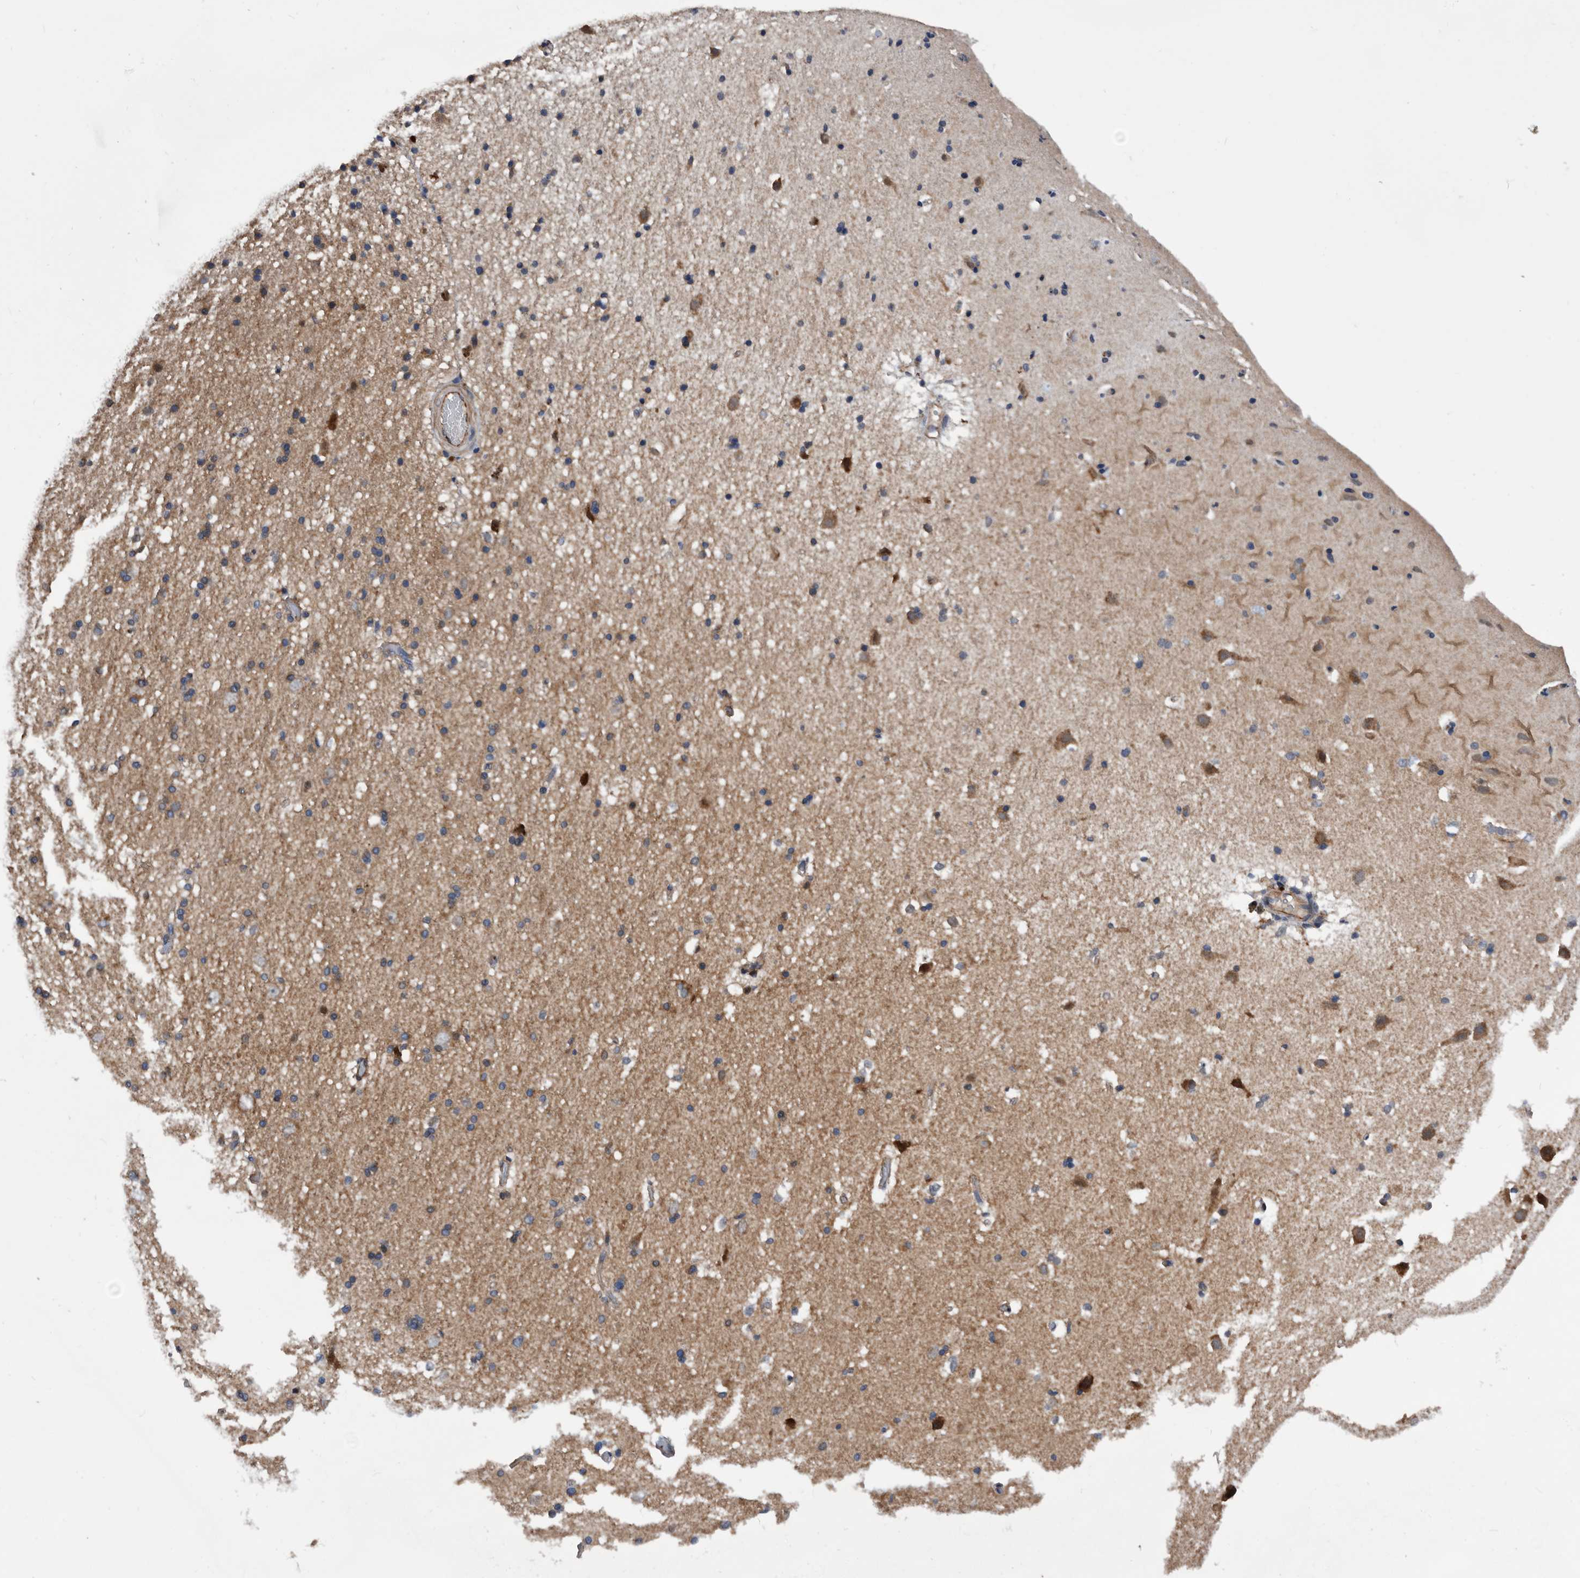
{"staining": {"intensity": "moderate", "quantity": "25%-75%", "location": "cytoplasmic/membranous"}, "tissue": "cerebral cortex", "cell_type": "Endothelial cells", "image_type": "normal", "snomed": [{"axis": "morphology", "description": "Normal tissue, NOS"}, {"axis": "topography", "description": "Cerebral cortex"}], "caption": "The histopathology image reveals a brown stain indicating the presence of a protein in the cytoplasmic/membranous of endothelial cells in cerebral cortex.", "gene": "SERINC2", "patient": {"sex": "male", "age": 34}}